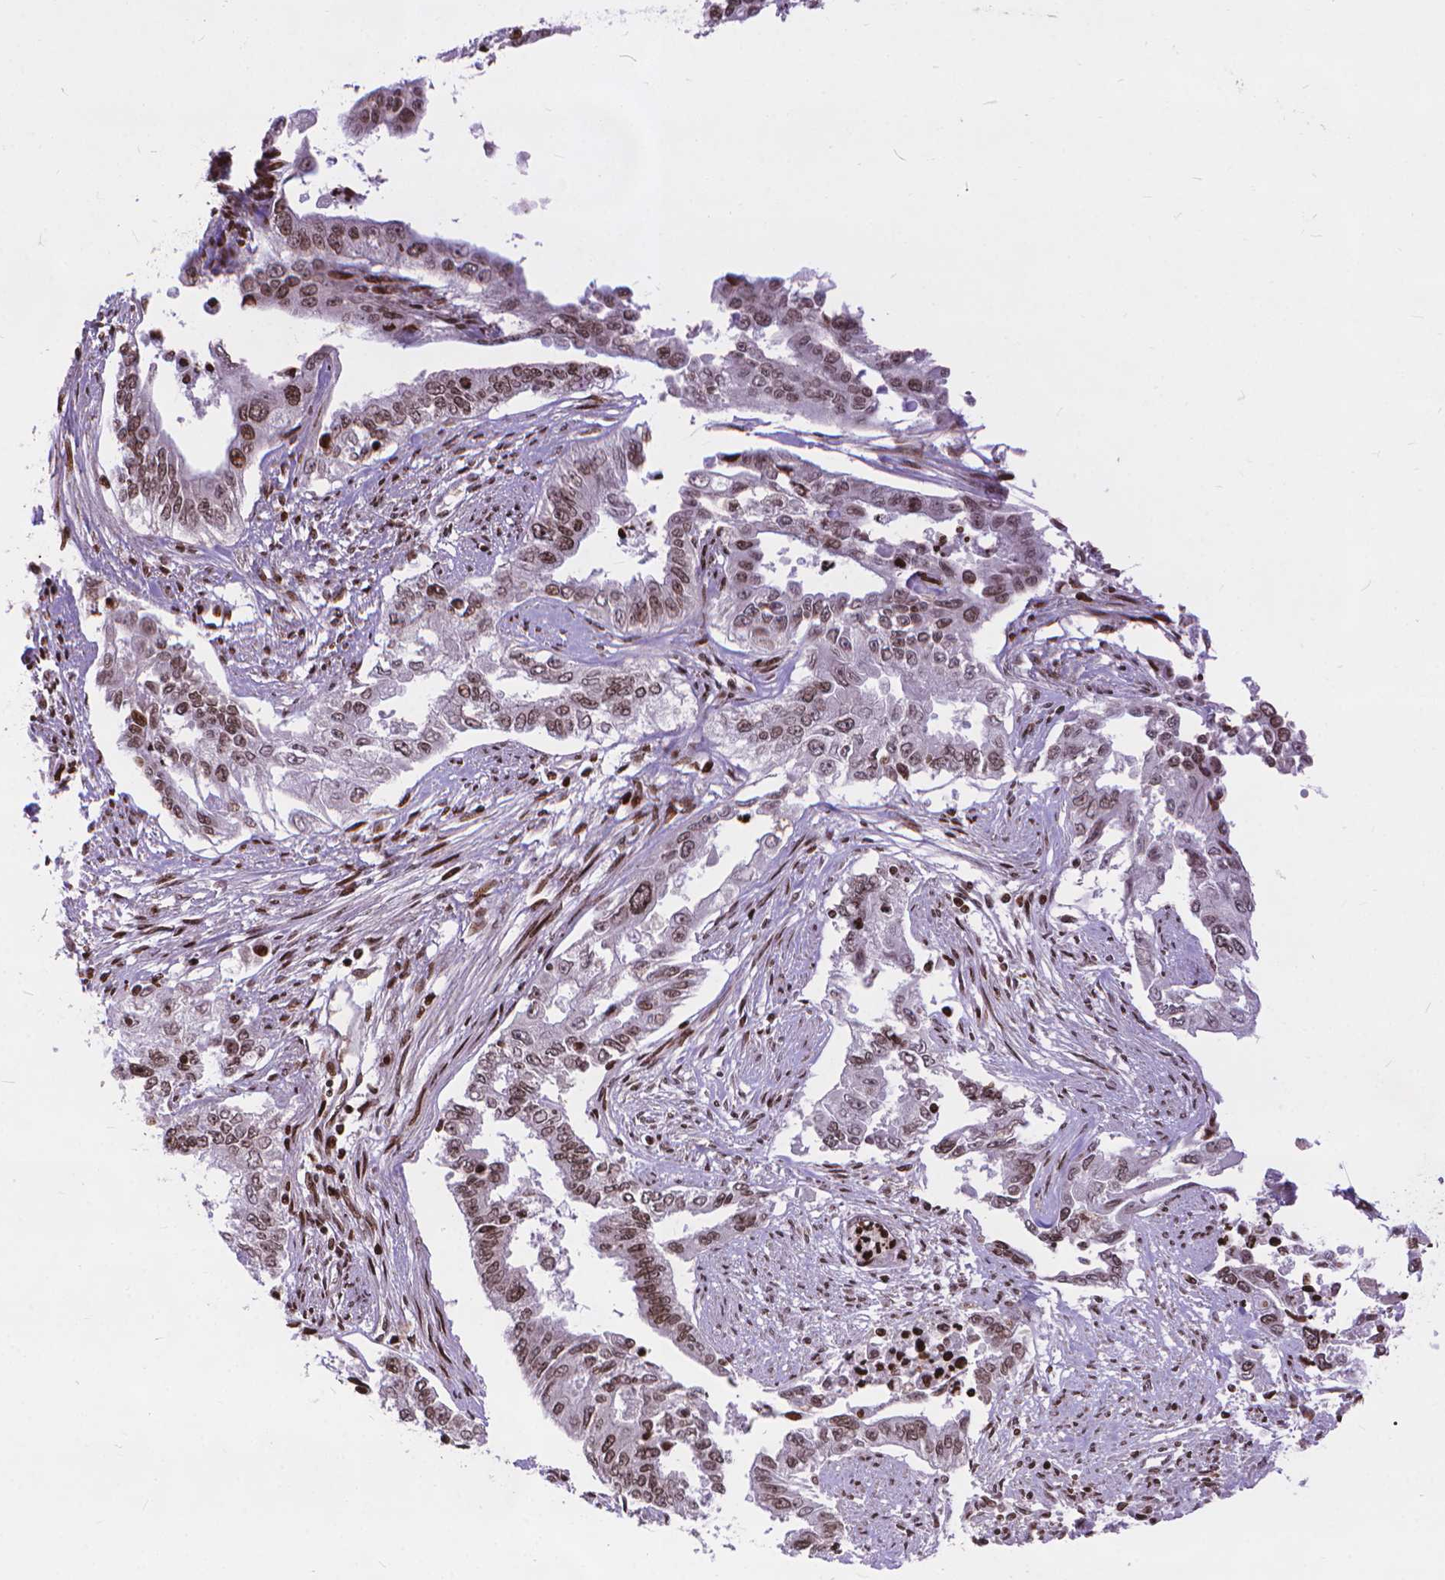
{"staining": {"intensity": "weak", "quantity": ">75%", "location": "nuclear"}, "tissue": "endometrial cancer", "cell_type": "Tumor cells", "image_type": "cancer", "snomed": [{"axis": "morphology", "description": "Adenocarcinoma, NOS"}, {"axis": "topography", "description": "Uterus"}], "caption": "Protein analysis of endometrial adenocarcinoma tissue exhibits weak nuclear expression in approximately >75% of tumor cells. Nuclei are stained in blue.", "gene": "AMER1", "patient": {"sex": "female", "age": 59}}